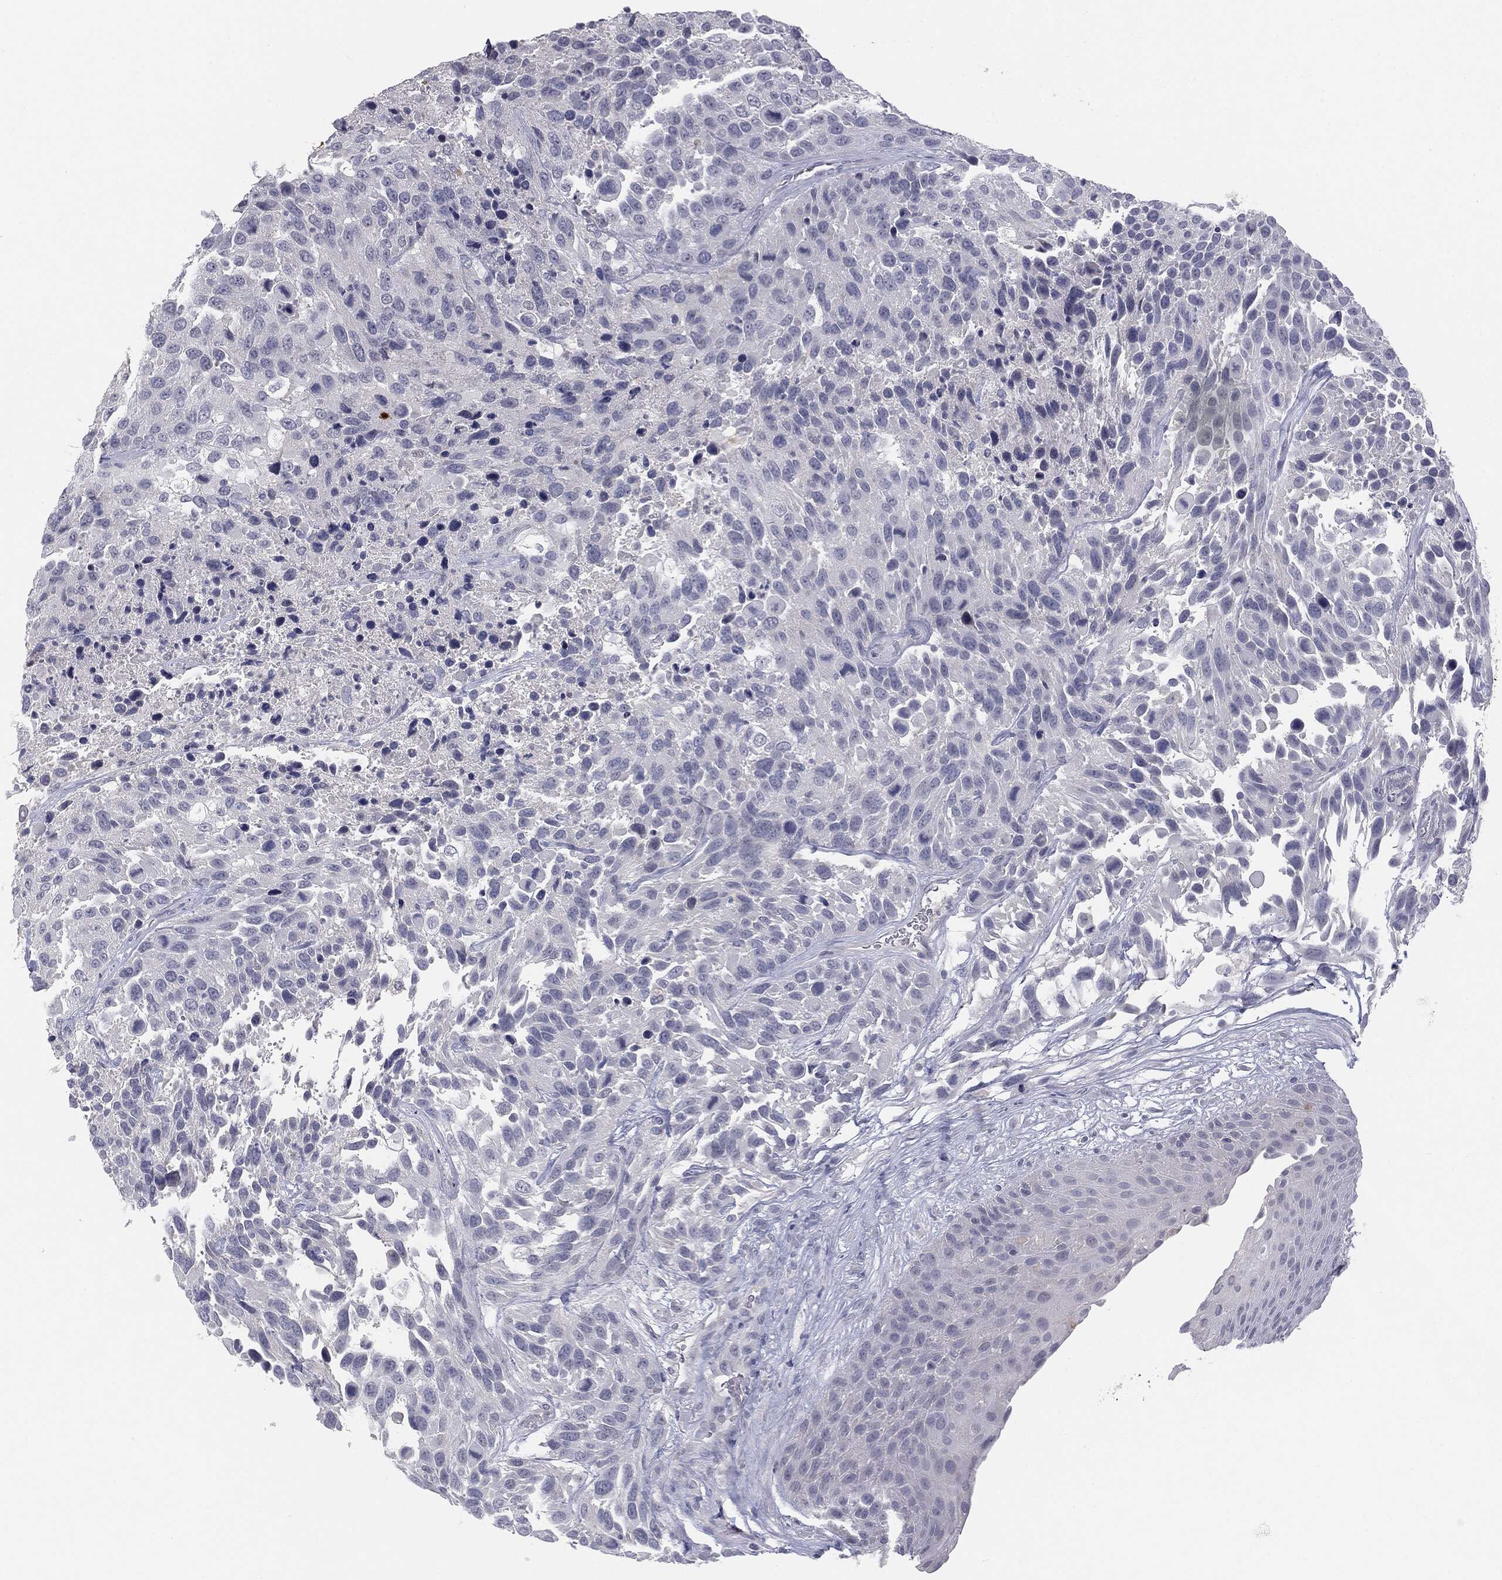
{"staining": {"intensity": "negative", "quantity": "none", "location": "none"}, "tissue": "urothelial cancer", "cell_type": "Tumor cells", "image_type": "cancer", "snomed": [{"axis": "morphology", "description": "Urothelial carcinoma, High grade"}, {"axis": "topography", "description": "Urinary bladder"}], "caption": "An immunohistochemistry (IHC) histopathology image of urothelial cancer is shown. There is no staining in tumor cells of urothelial cancer.", "gene": "MUC1", "patient": {"sex": "female", "age": 70}}